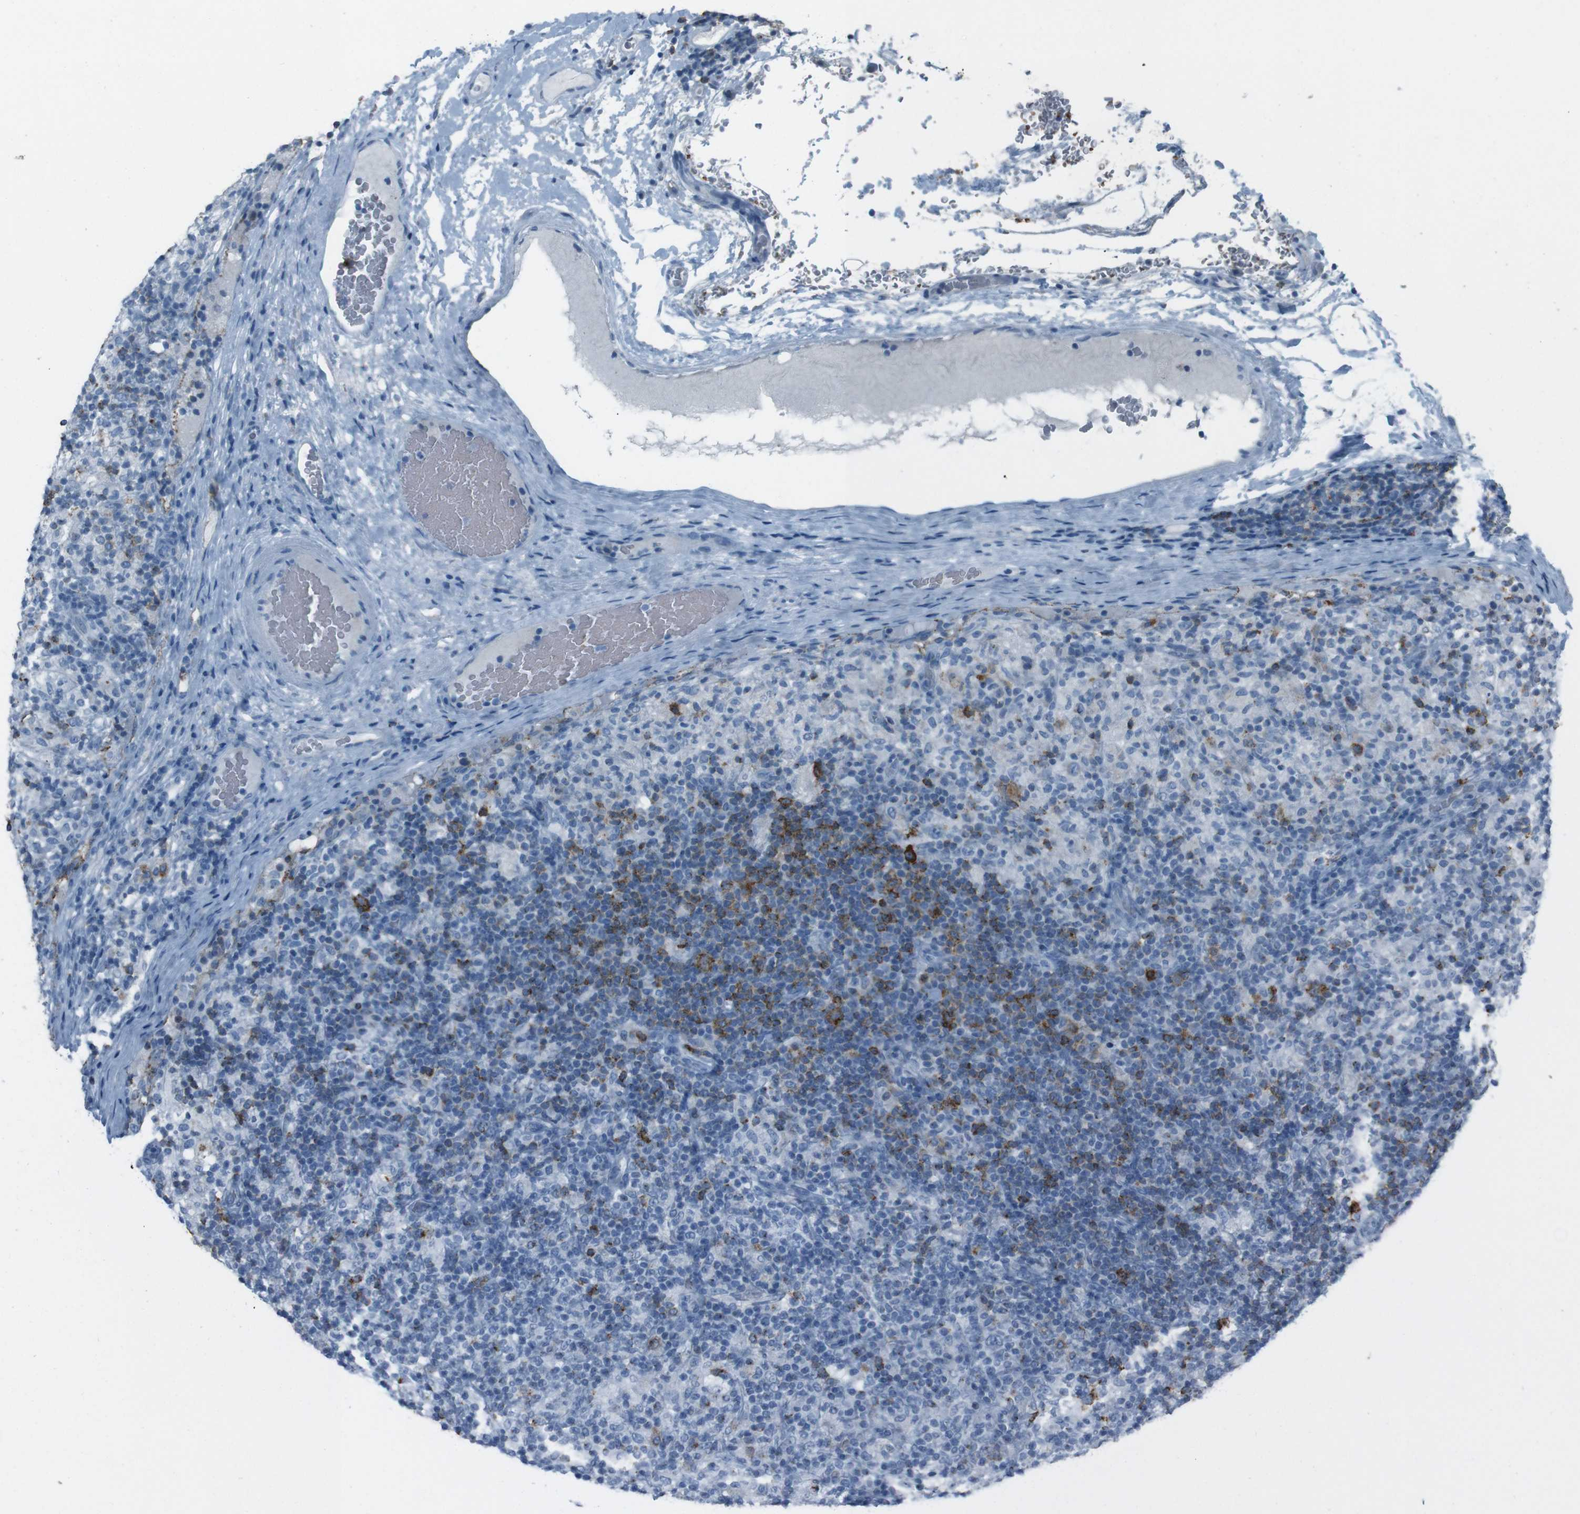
{"staining": {"intensity": "moderate", "quantity": "25%-75%", "location": "cytoplasmic/membranous"}, "tissue": "lymphoma", "cell_type": "Tumor cells", "image_type": "cancer", "snomed": [{"axis": "morphology", "description": "Hodgkin's disease, NOS"}, {"axis": "topography", "description": "Lymph node"}], "caption": "Tumor cells demonstrate medium levels of moderate cytoplasmic/membranous positivity in about 25%-75% of cells in human lymphoma. (DAB IHC with brightfield microscopy, high magnification).", "gene": "ST6GAL1", "patient": {"sex": "male", "age": 70}}